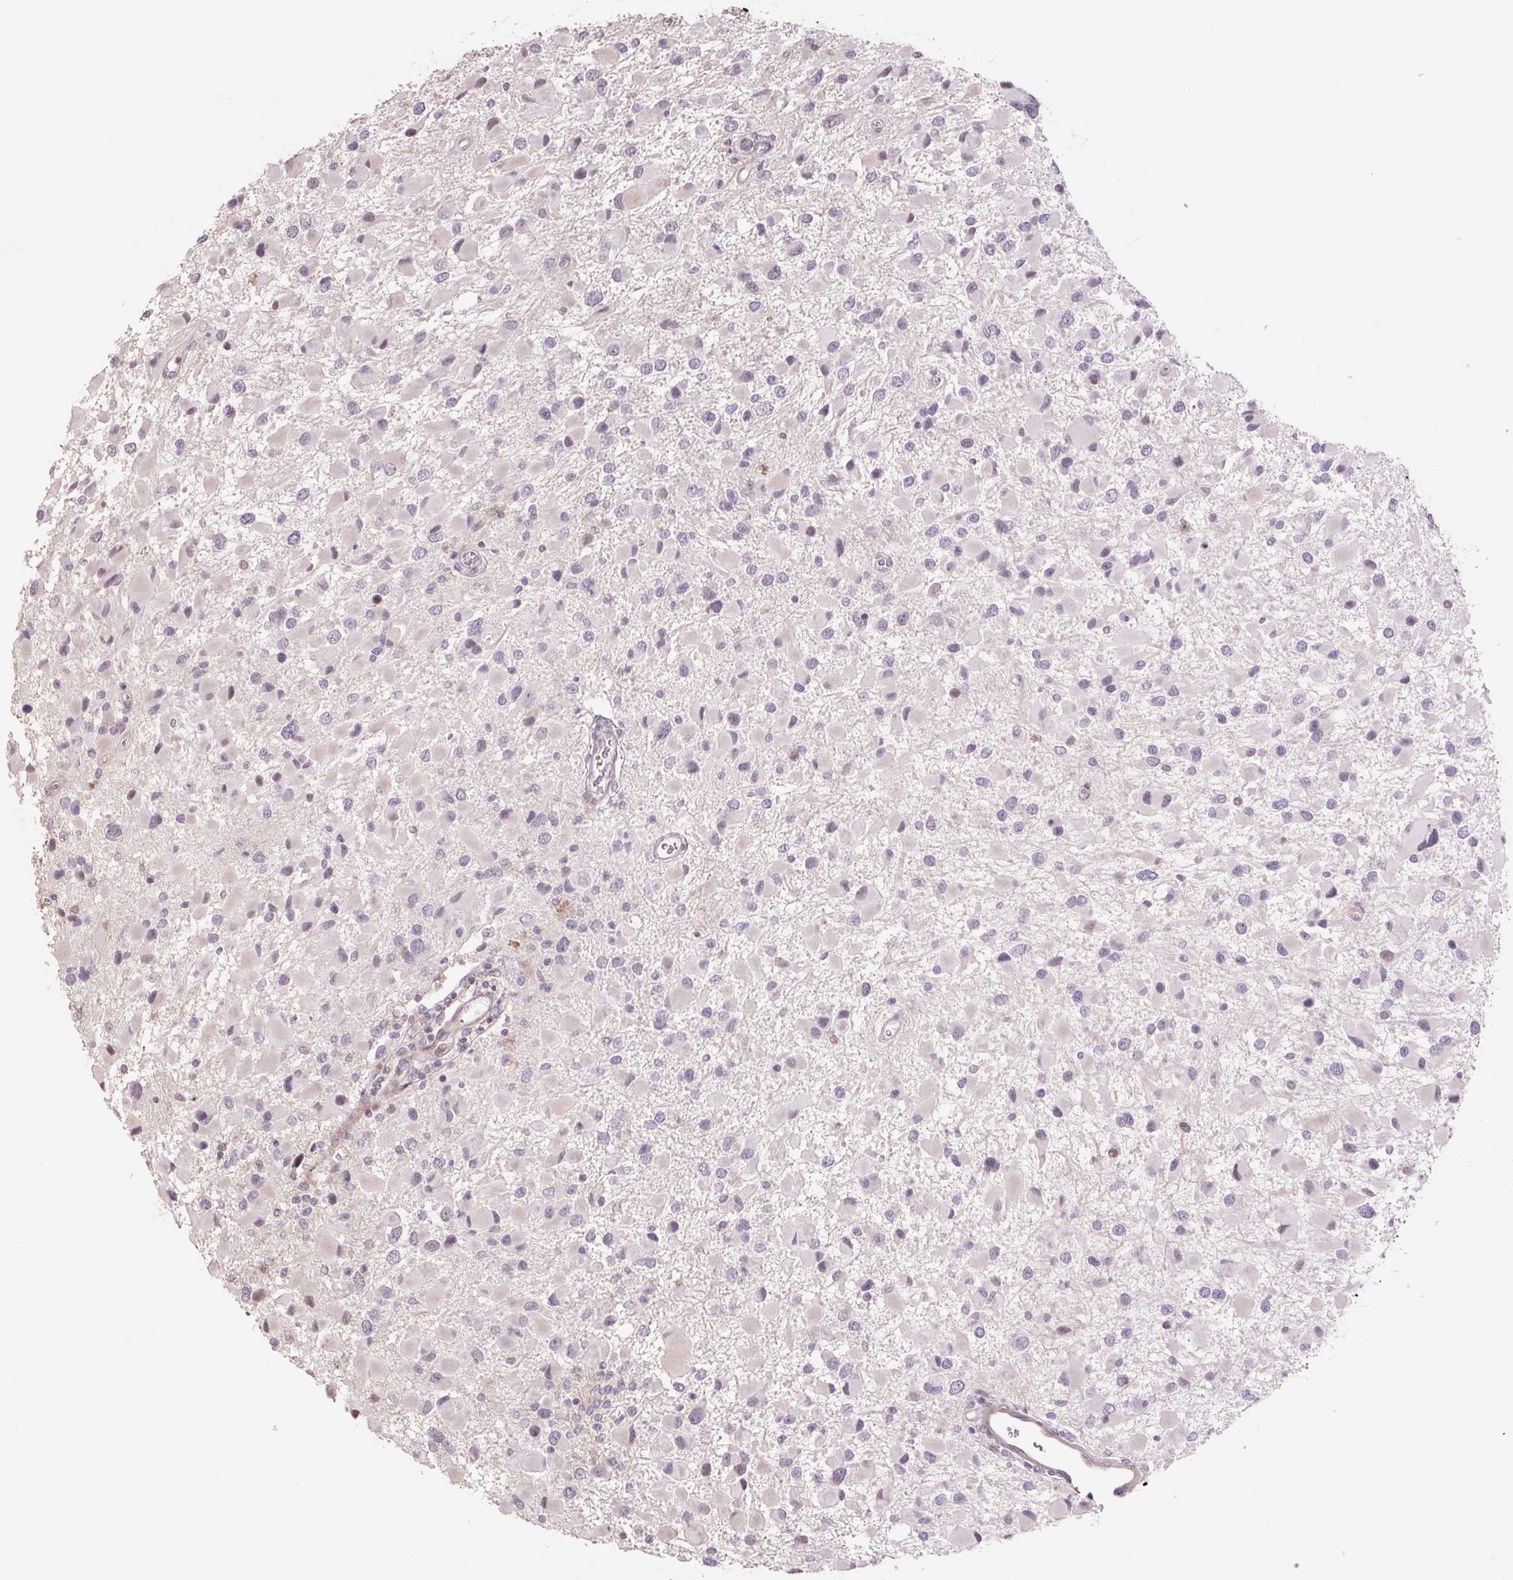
{"staining": {"intensity": "weak", "quantity": "<25%", "location": "nuclear"}, "tissue": "glioma", "cell_type": "Tumor cells", "image_type": "cancer", "snomed": [{"axis": "morphology", "description": "Glioma, malignant, High grade"}, {"axis": "topography", "description": "Brain"}], "caption": "Tumor cells show no significant positivity in glioma.", "gene": "ZNF552", "patient": {"sex": "male", "age": 53}}